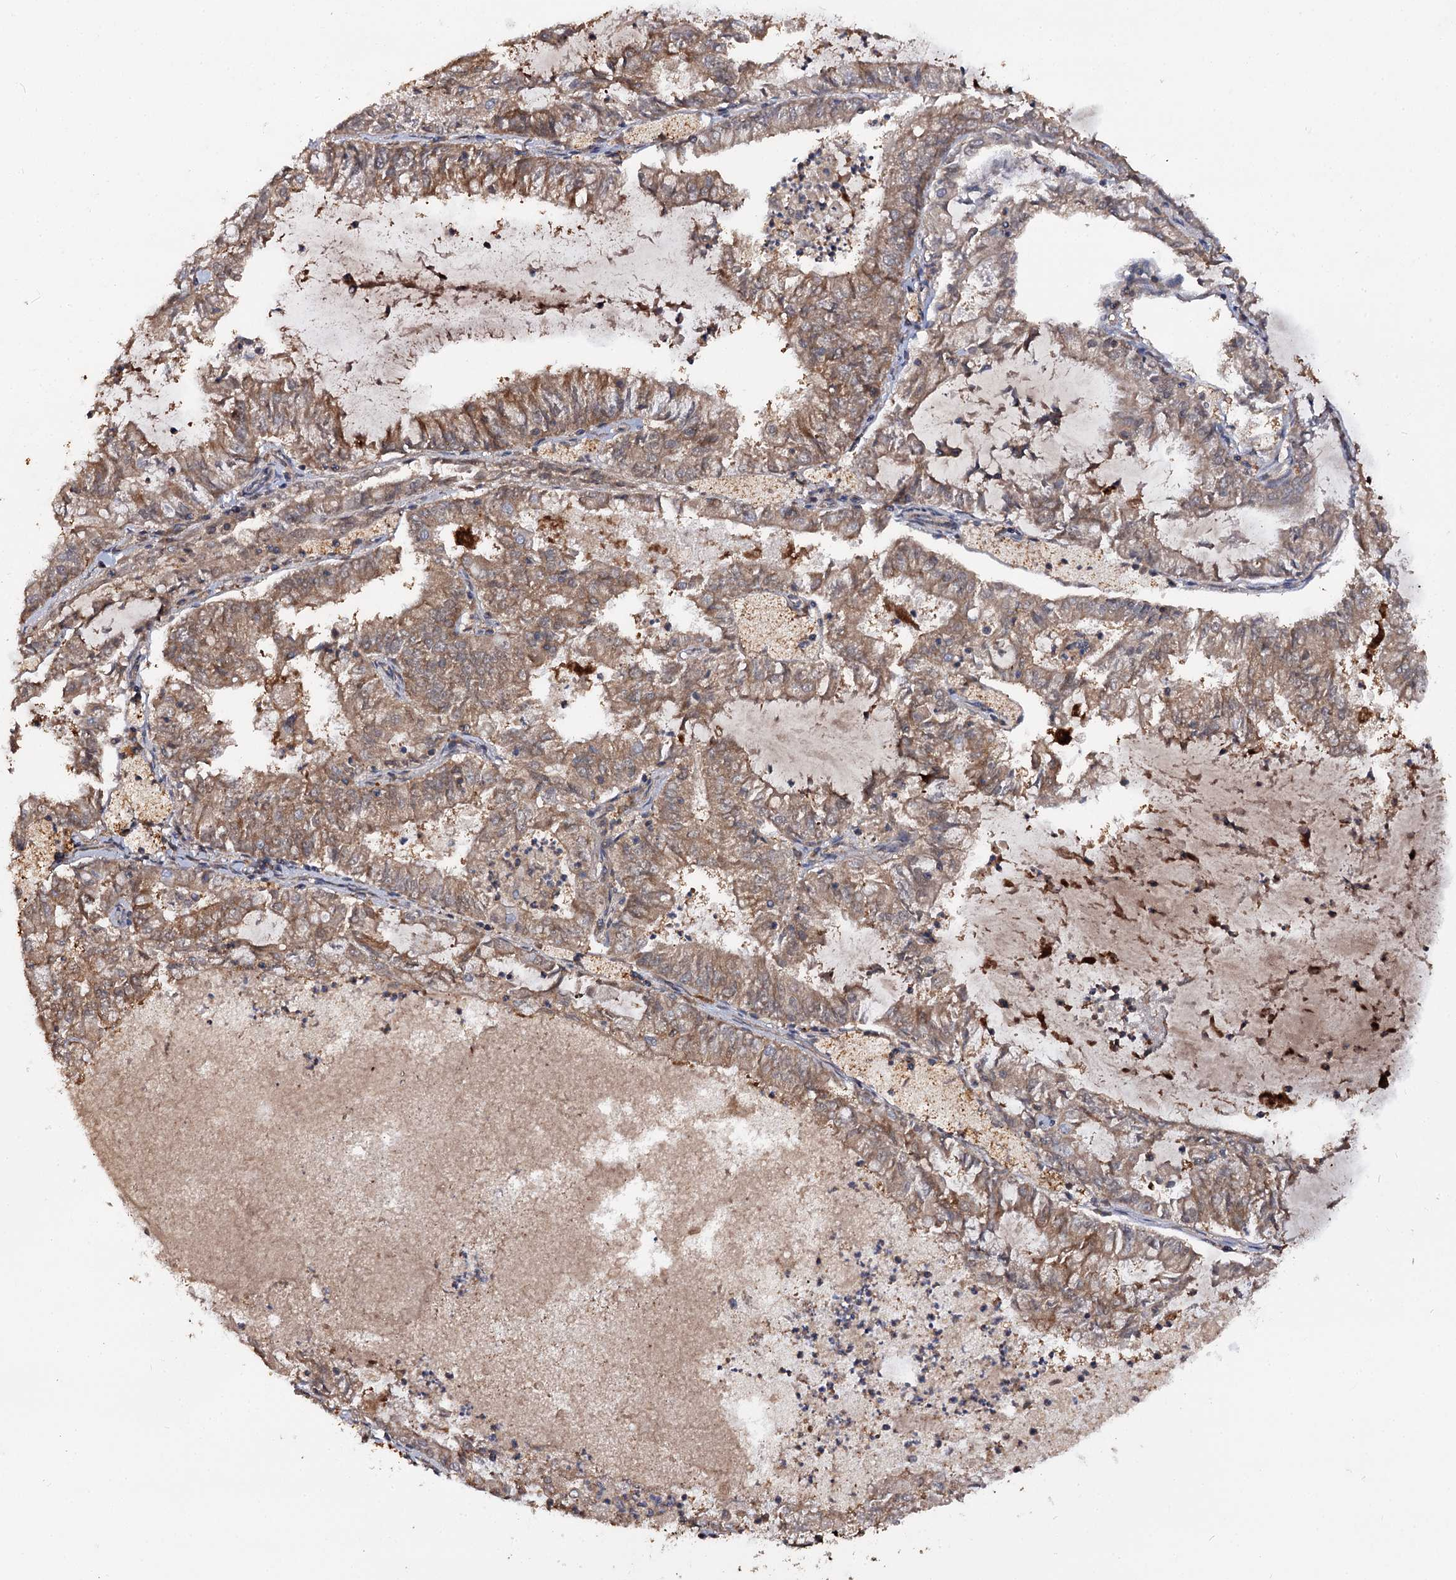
{"staining": {"intensity": "moderate", "quantity": ">75%", "location": "cytoplasmic/membranous"}, "tissue": "endometrial cancer", "cell_type": "Tumor cells", "image_type": "cancer", "snomed": [{"axis": "morphology", "description": "Adenocarcinoma, NOS"}, {"axis": "topography", "description": "Endometrium"}], "caption": "Endometrial cancer stained for a protein demonstrates moderate cytoplasmic/membranous positivity in tumor cells. (brown staining indicates protein expression, while blue staining denotes nuclei).", "gene": "ARL13A", "patient": {"sex": "female", "age": 57}}